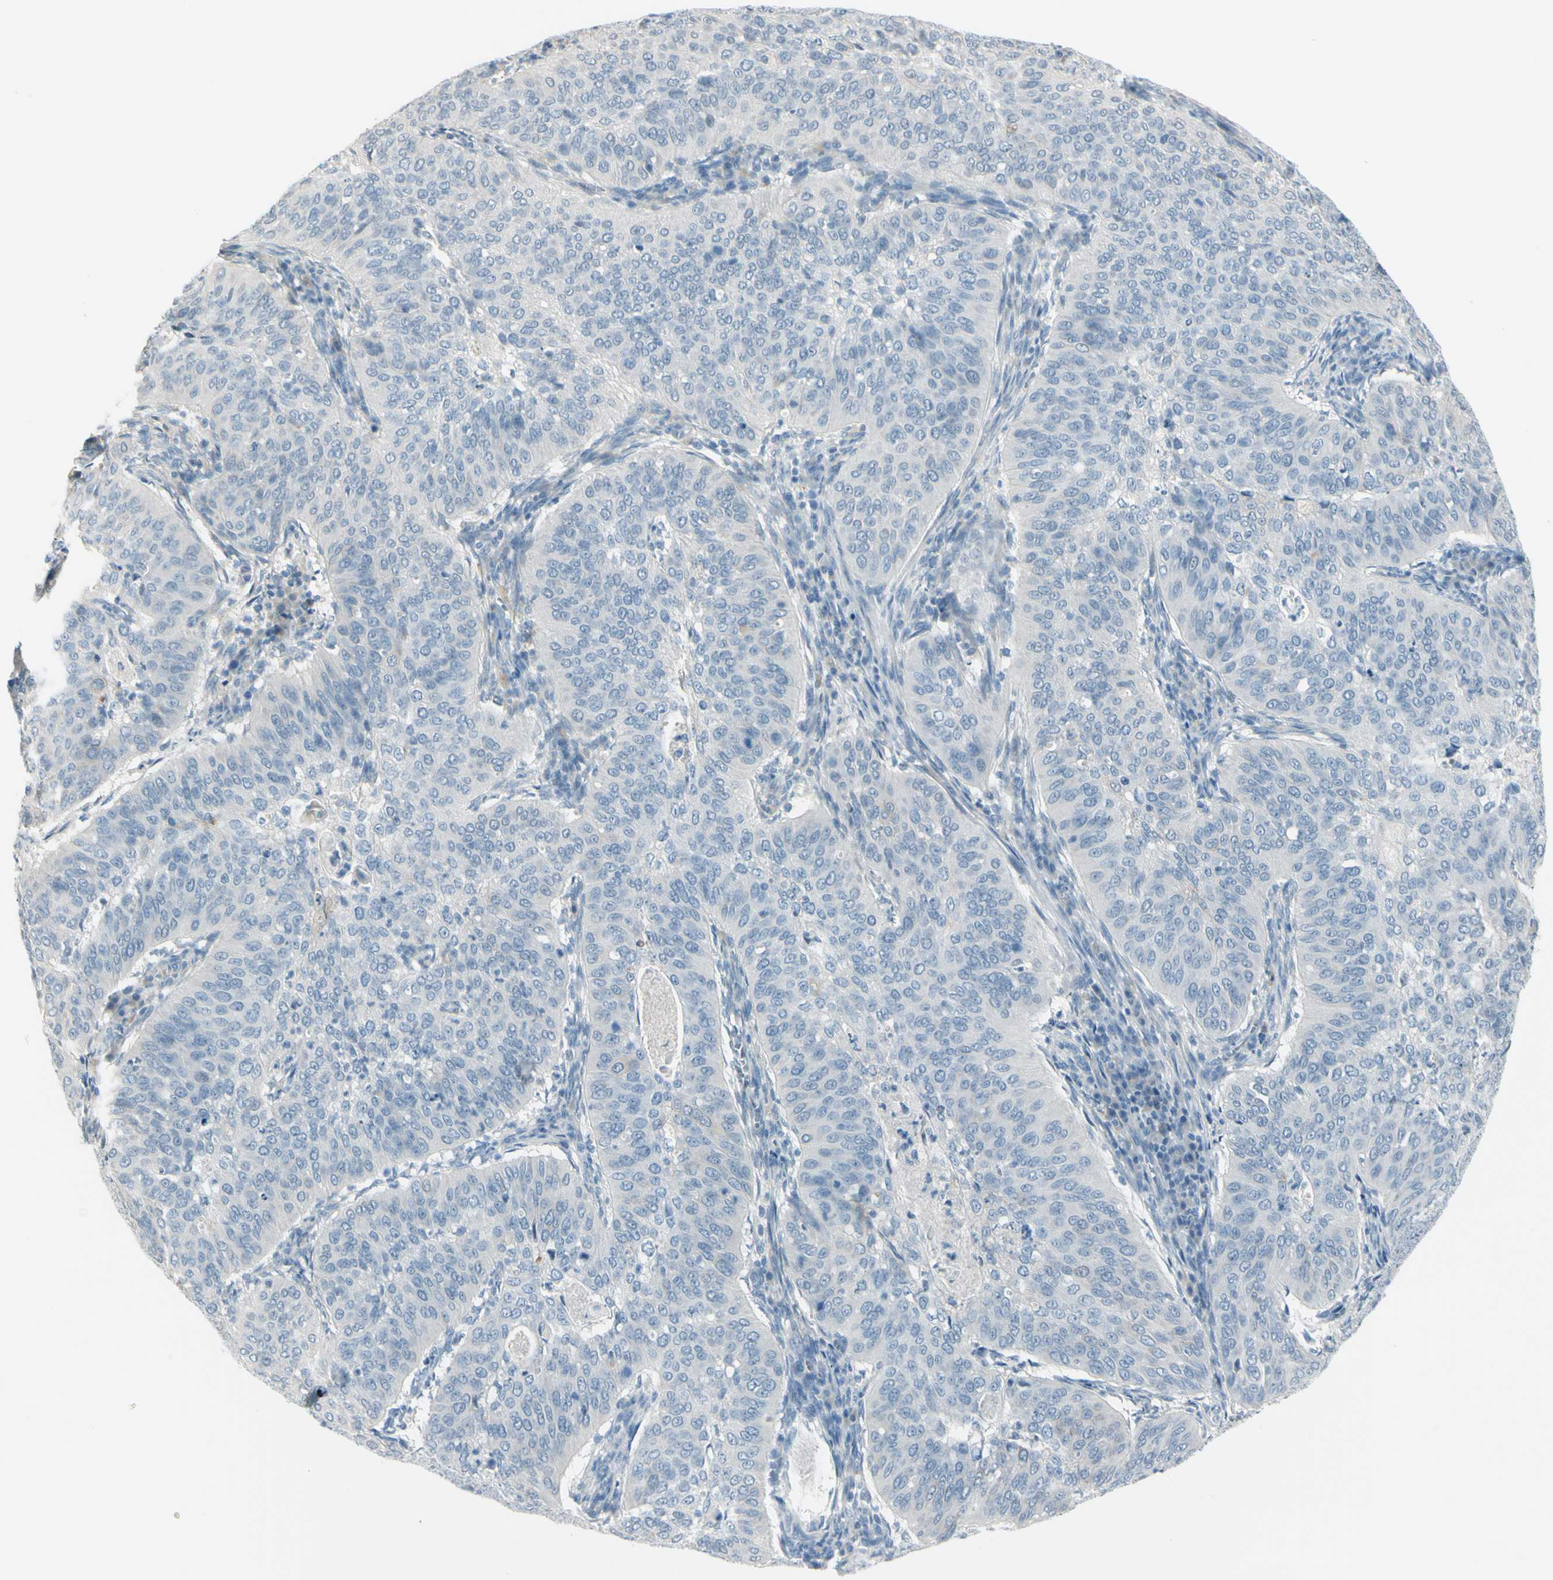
{"staining": {"intensity": "negative", "quantity": "none", "location": "none"}, "tissue": "cervical cancer", "cell_type": "Tumor cells", "image_type": "cancer", "snomed": [{"axis": "morphology", "description": "Normal tissue, NOS"}, {"axis": "morphology", "description": "Squamous cell carcinoma, NOS"}, {"axis": "topography", "description": "Cervix"}], "caption": "Immunohistochemistry of human cervical cancer demonstrates no expression in tumor cells. Brightfield microscopy of immunohistochemistry stained with DAB (brown) and hematoxylin (blue), captured at high magnification.", "gene": "GPR34", "patient": {"sex": "female", "age": 39}}